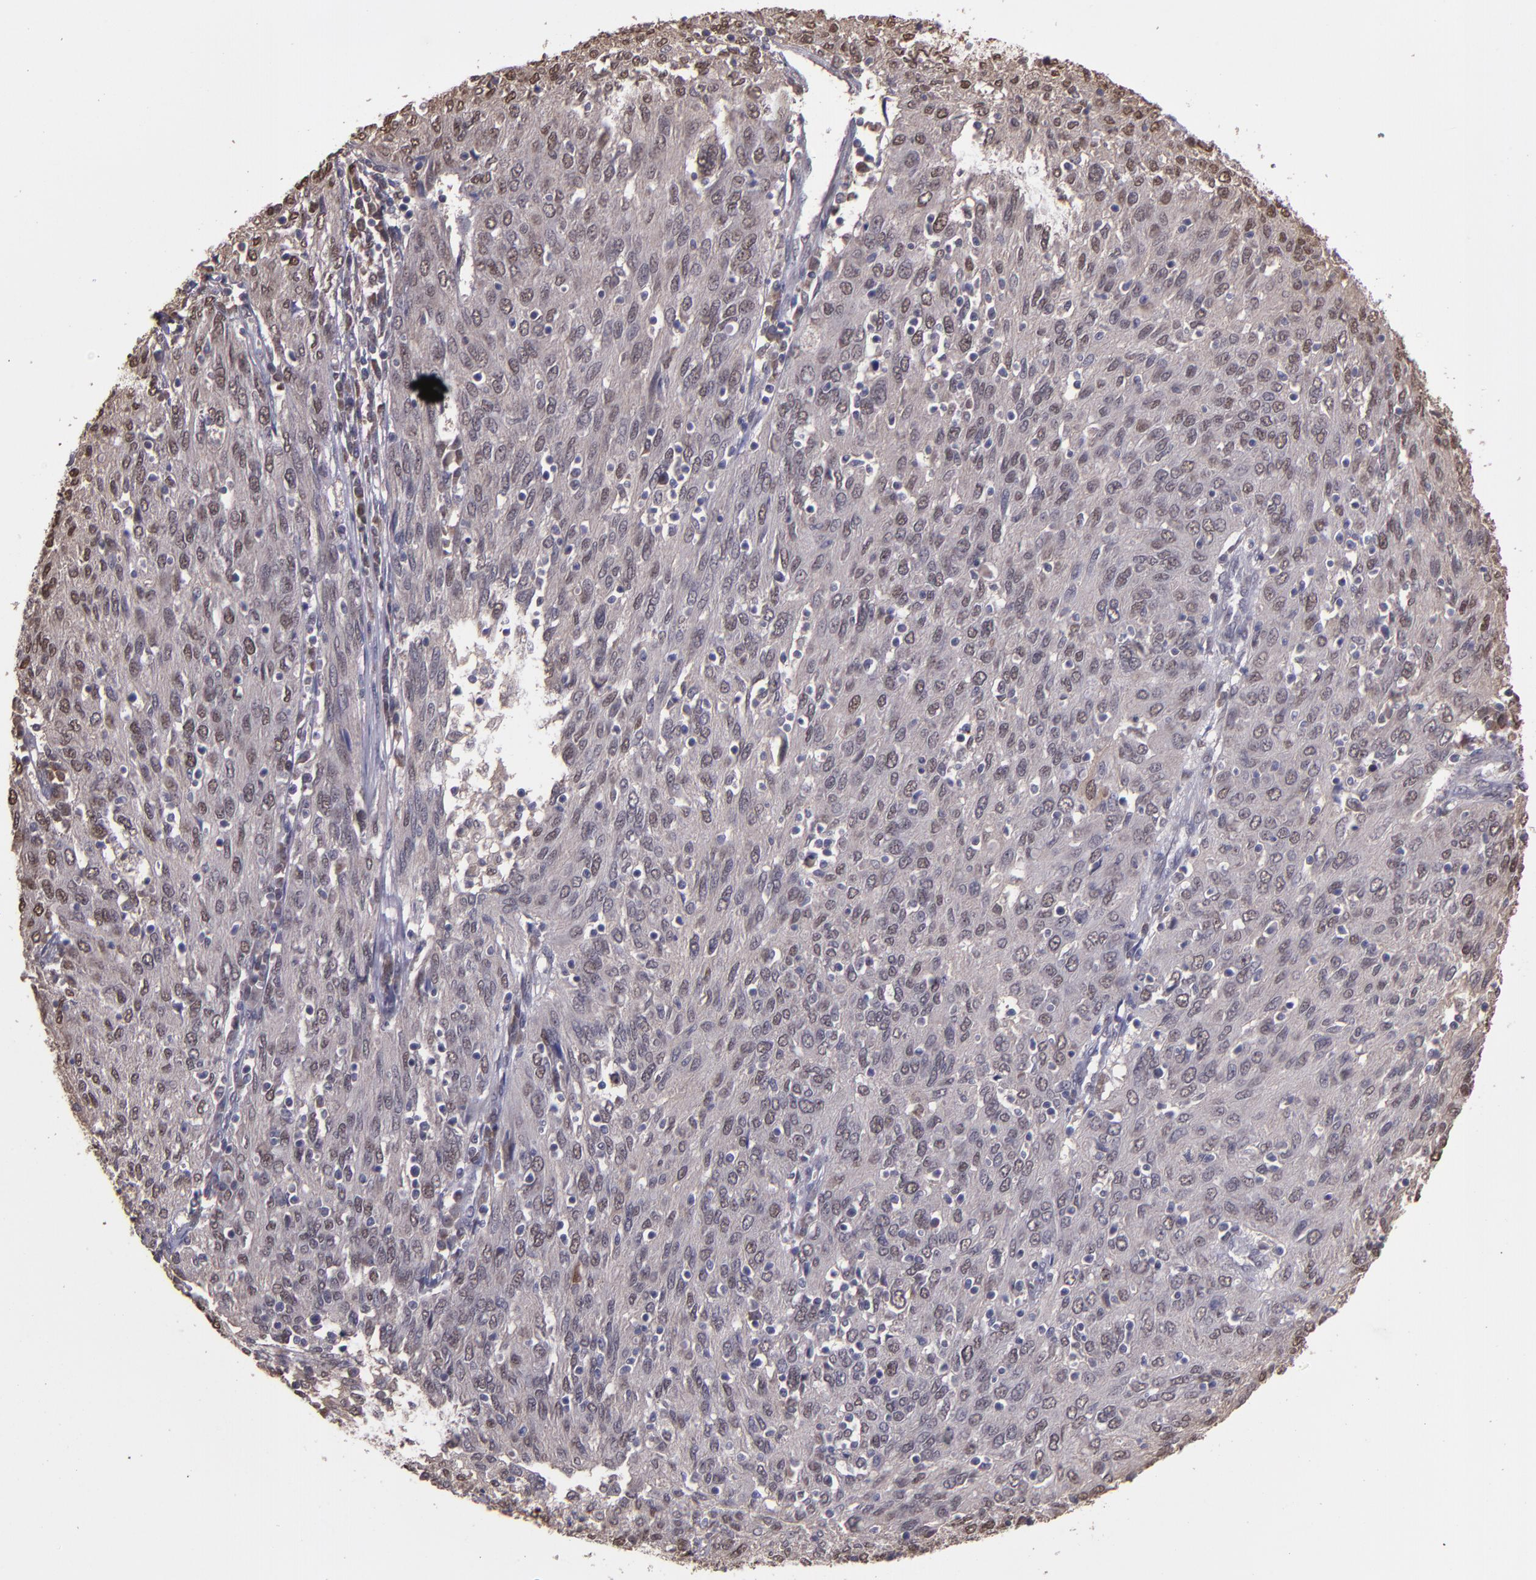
{"staining": {"intensity": "weak", "quantity": "<25%", "location": "cytoplasmic/membranous,nuclear"}, "tissue": "ovarian cancer", "cell_type": "Tumor cells", "image_type": "cancer", "snomed": [{"axis": "morphology", "description": "Carcinoma, endometroid"}, {"axis": "topography", "description": "Ovary"}], "caption": "This is an immunohistochemistry (IHC) micrograph of ovarian cancer (endometroid carcinoma). There is no positivity in tumor cells.", "gene": "SERPINF2", "patient": {"sex": "female", "age": 50}}